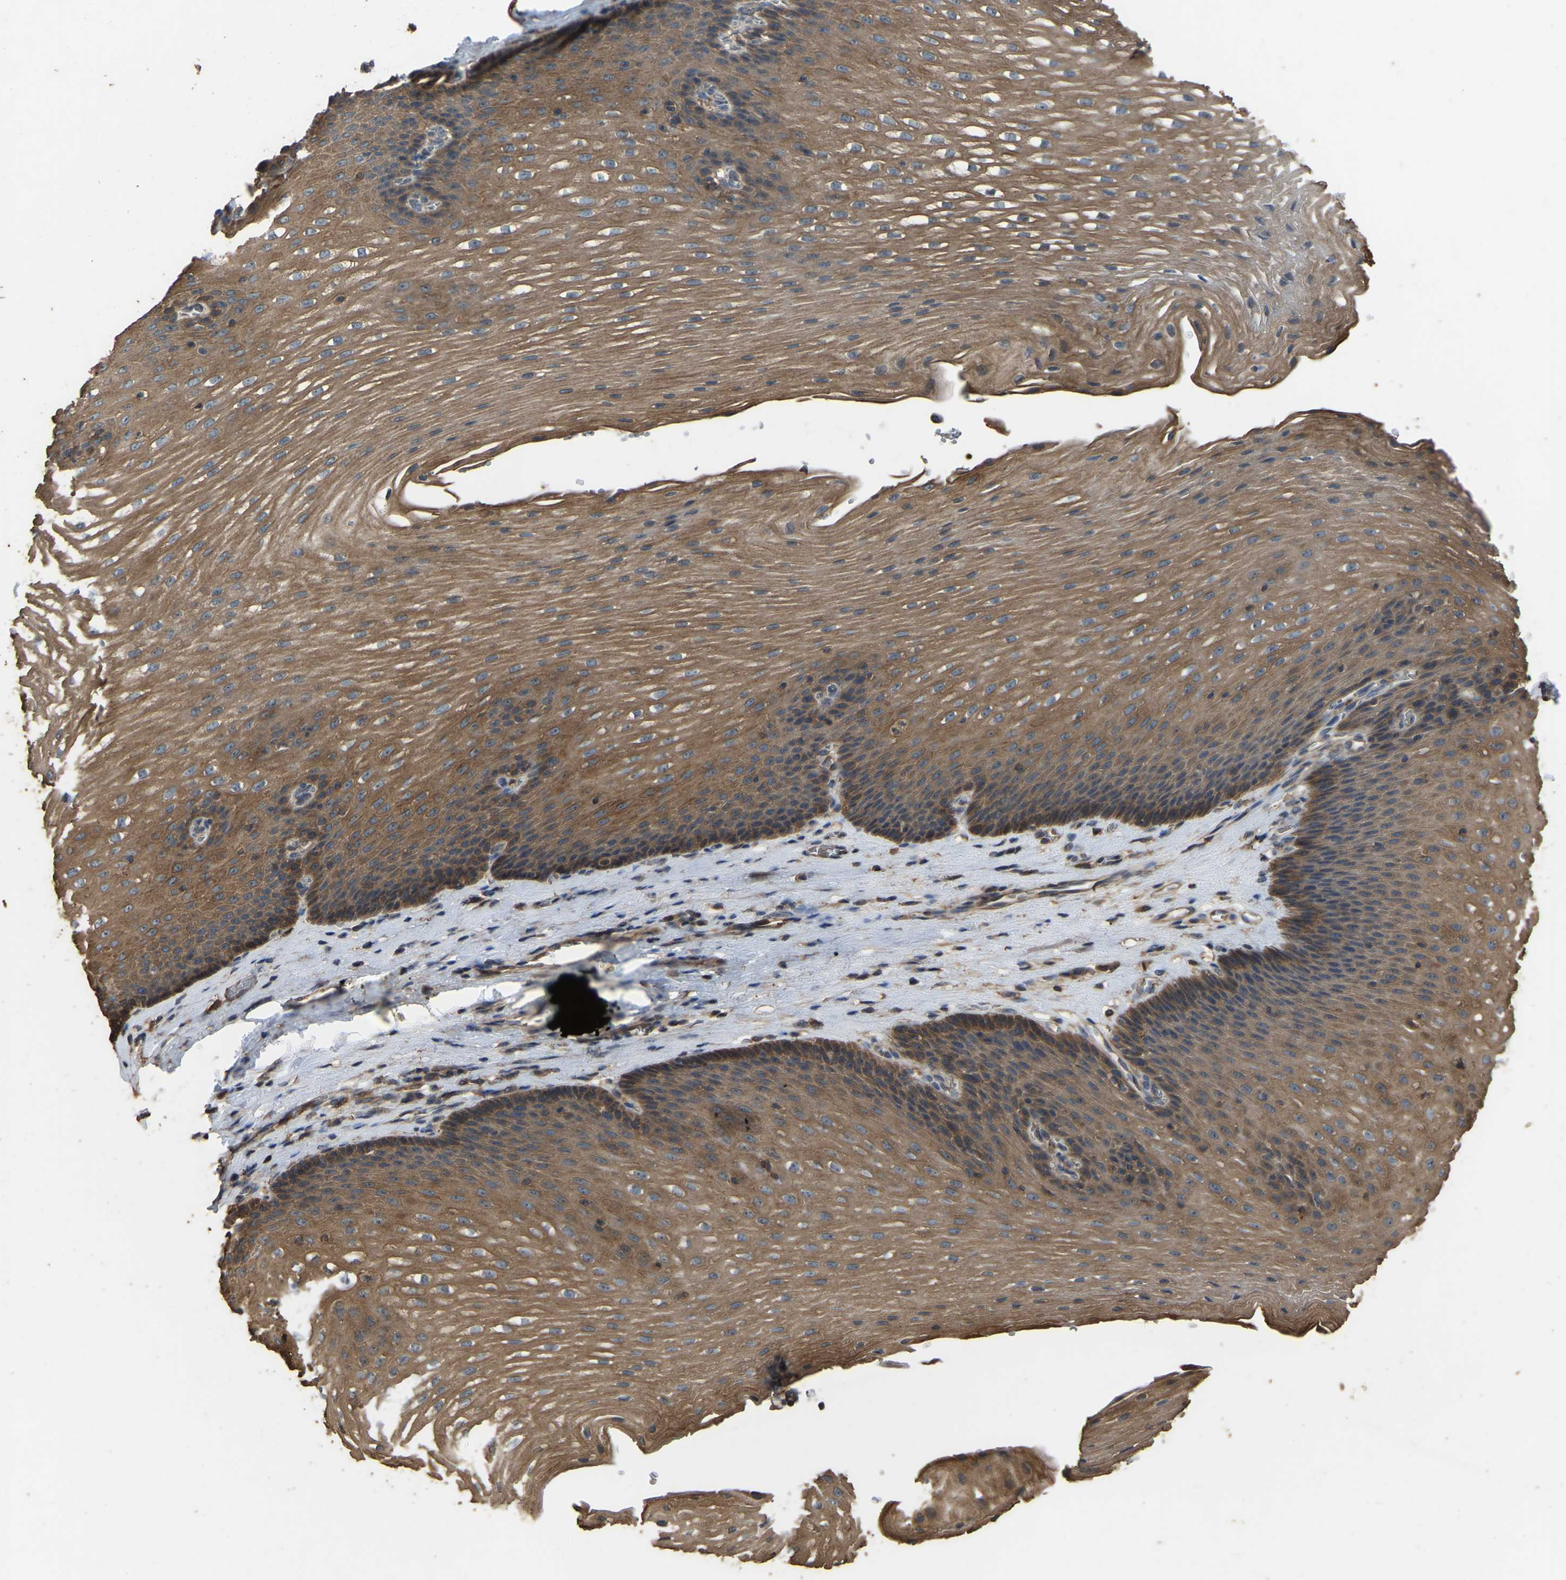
{"staining": {"intensity": "moderate", "quantity": ">75%", "location": "cytoplasmic/membranous"}, "tissue": "esophagus", "cell_type": "Squamous epithelial cells", "image_type": "normal", "snomed": [{"axis": "morphology", "description": "Normal tissue, NOS"}, {"axis": "topography", "description": "Esophagus"}], "caption": "Protein expression analysis of benign esophagus exhibits moderate cytoplasmic/membranous expression in approximately >75% of squamous epithelial cells. Immunohistochemistry stains the protein of interest in brown and the nuclei are stained blue.", "gene": "FHIT", "patient": {"sex": "male", "age": 48}}